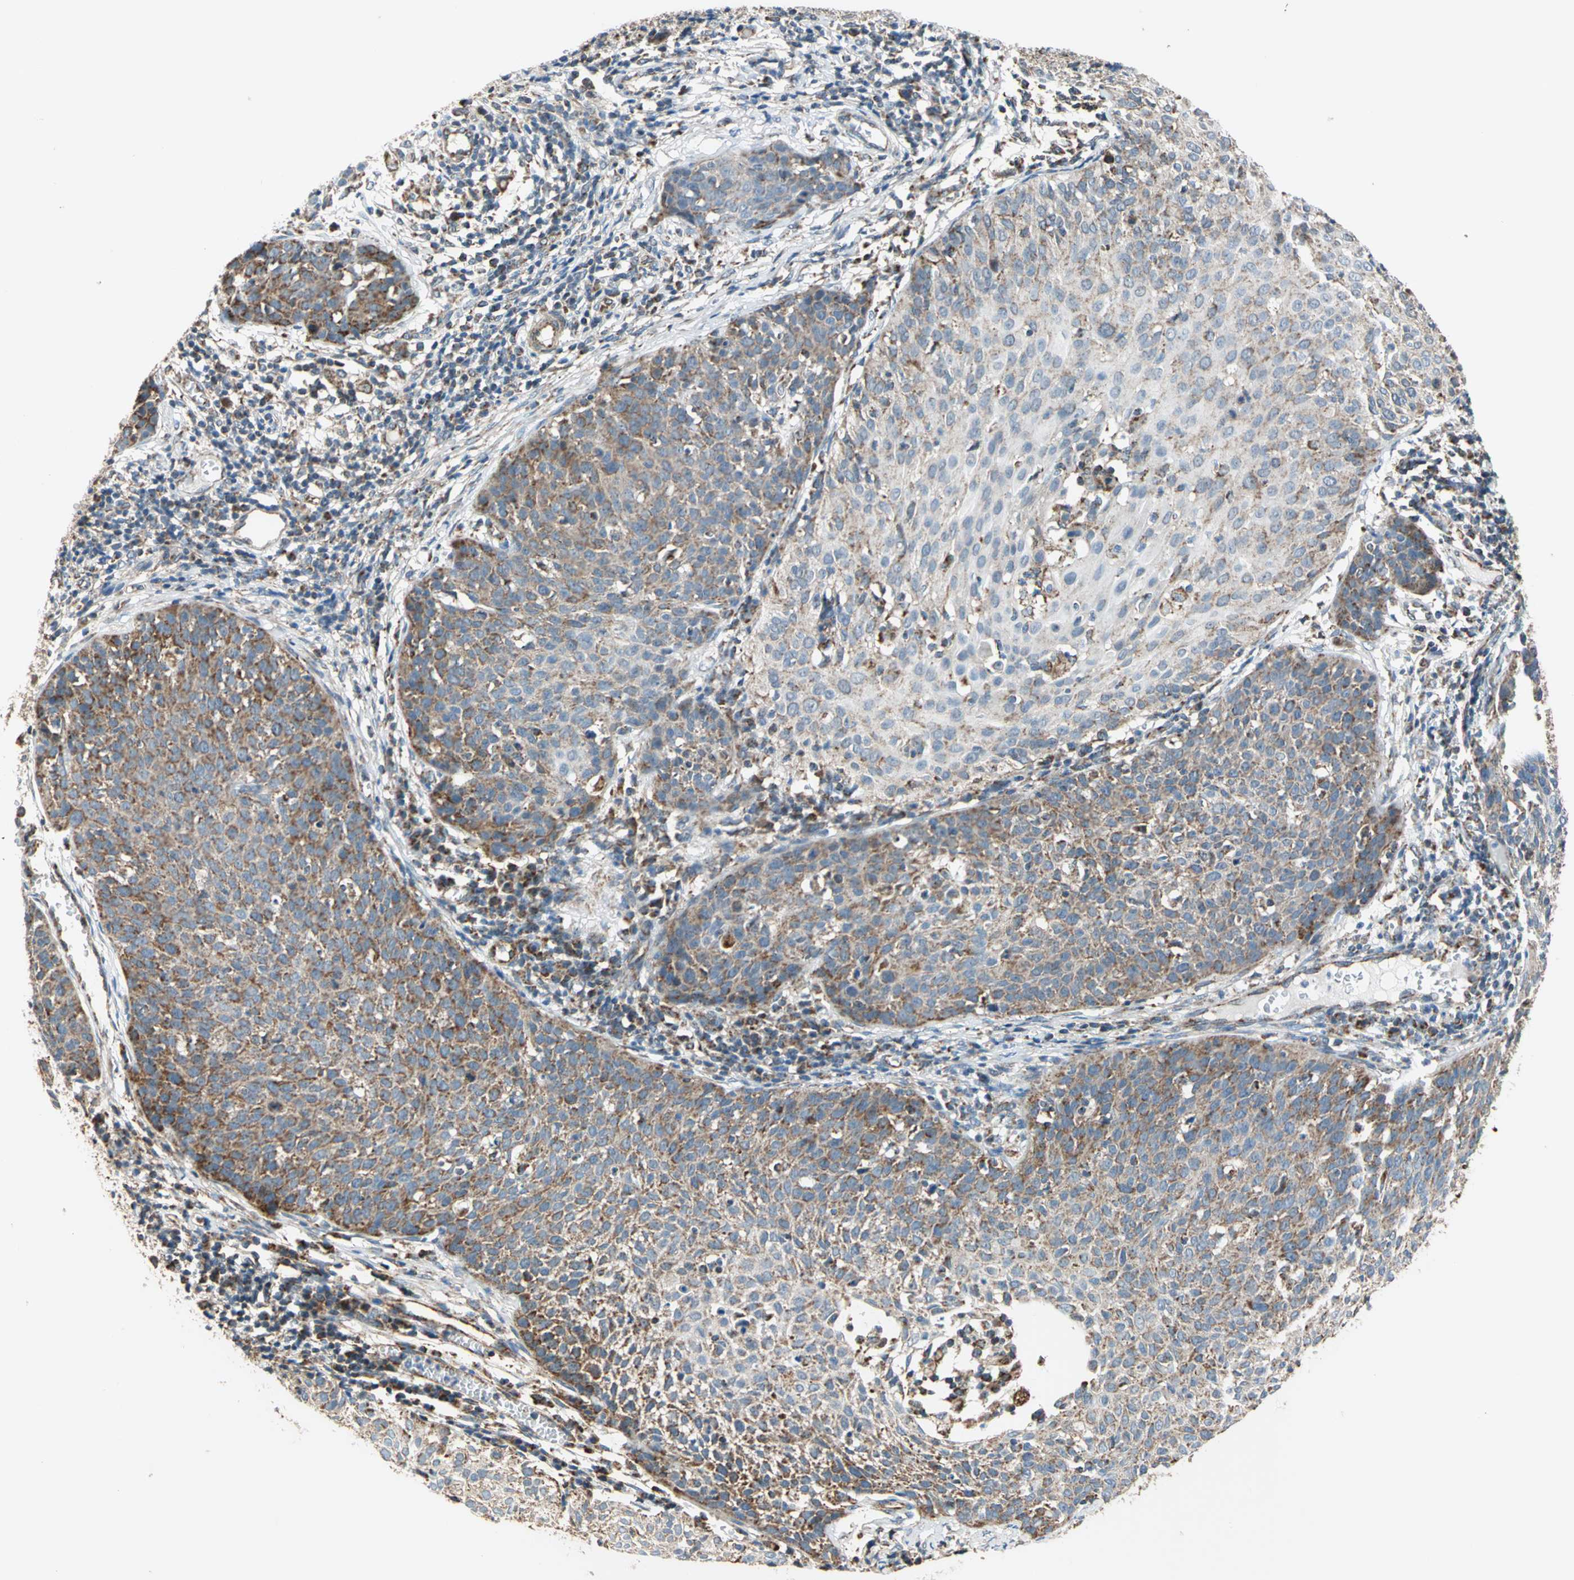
{"staining": {"intensity": "moderate", "quantity": ">75%", "location": "cytoplasmic/membranous"}, "tissue": "cervical cancer", "cell_type": "Tumor cells", "image_type": "cancer", "snomed": [{"axis": "morphology", "description": "Squamous cell carcinoma, NOS"}, {"axis": "topography", "description": "Cervix"}], "caption": "Squamous cell carcinoma (cervical) was stained to show a protein in brown. There is medium levels of moderate cytoplasmic/membranous staining in about >75% of tumor cells.", "gene": "MRPS22", "patient": {"sex": "female", "age": 38}}